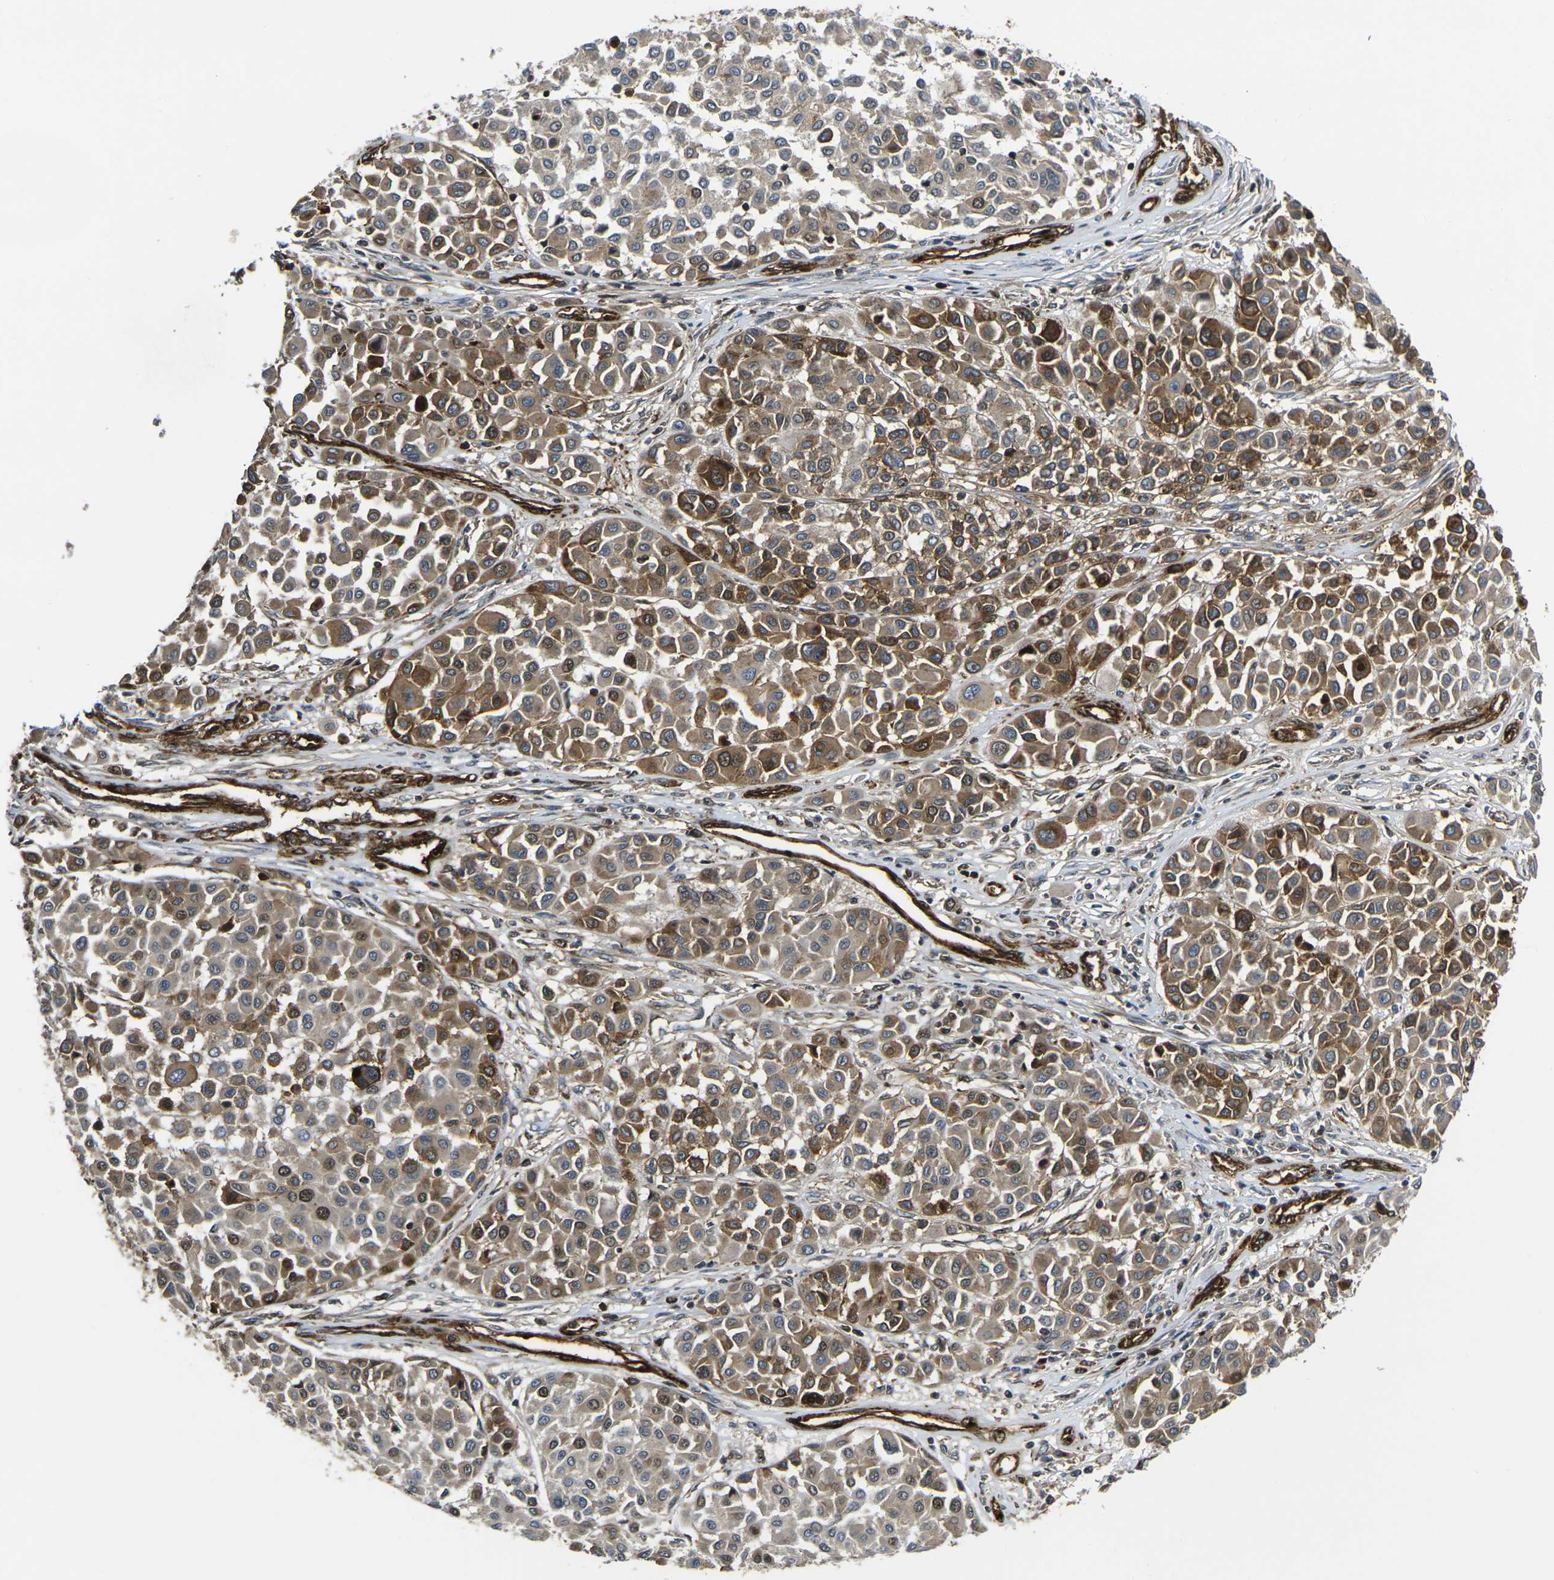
{"staining": {"intensity": "moderate", "quantity": ">75%", "location": "cytoplasmic/membranous"}, "tissue": "melanoma", "cell_type": "Tumor cells", "image_type": "cancer", "snomed": [{"axis": "morphology", "description": "Malignant melanoma, Metastatic site"}, {"axis": "topography", "description": "Soft tissue"}], "caption": "Moderate cytoplasmic/membranous expression is present in approximately >75% of tumor cells in melanoma. (Brightfield microscopy of DAB IHC at high magnification).", "gene": "ECE1", "patient": {"sex": "male", "age": 41}}